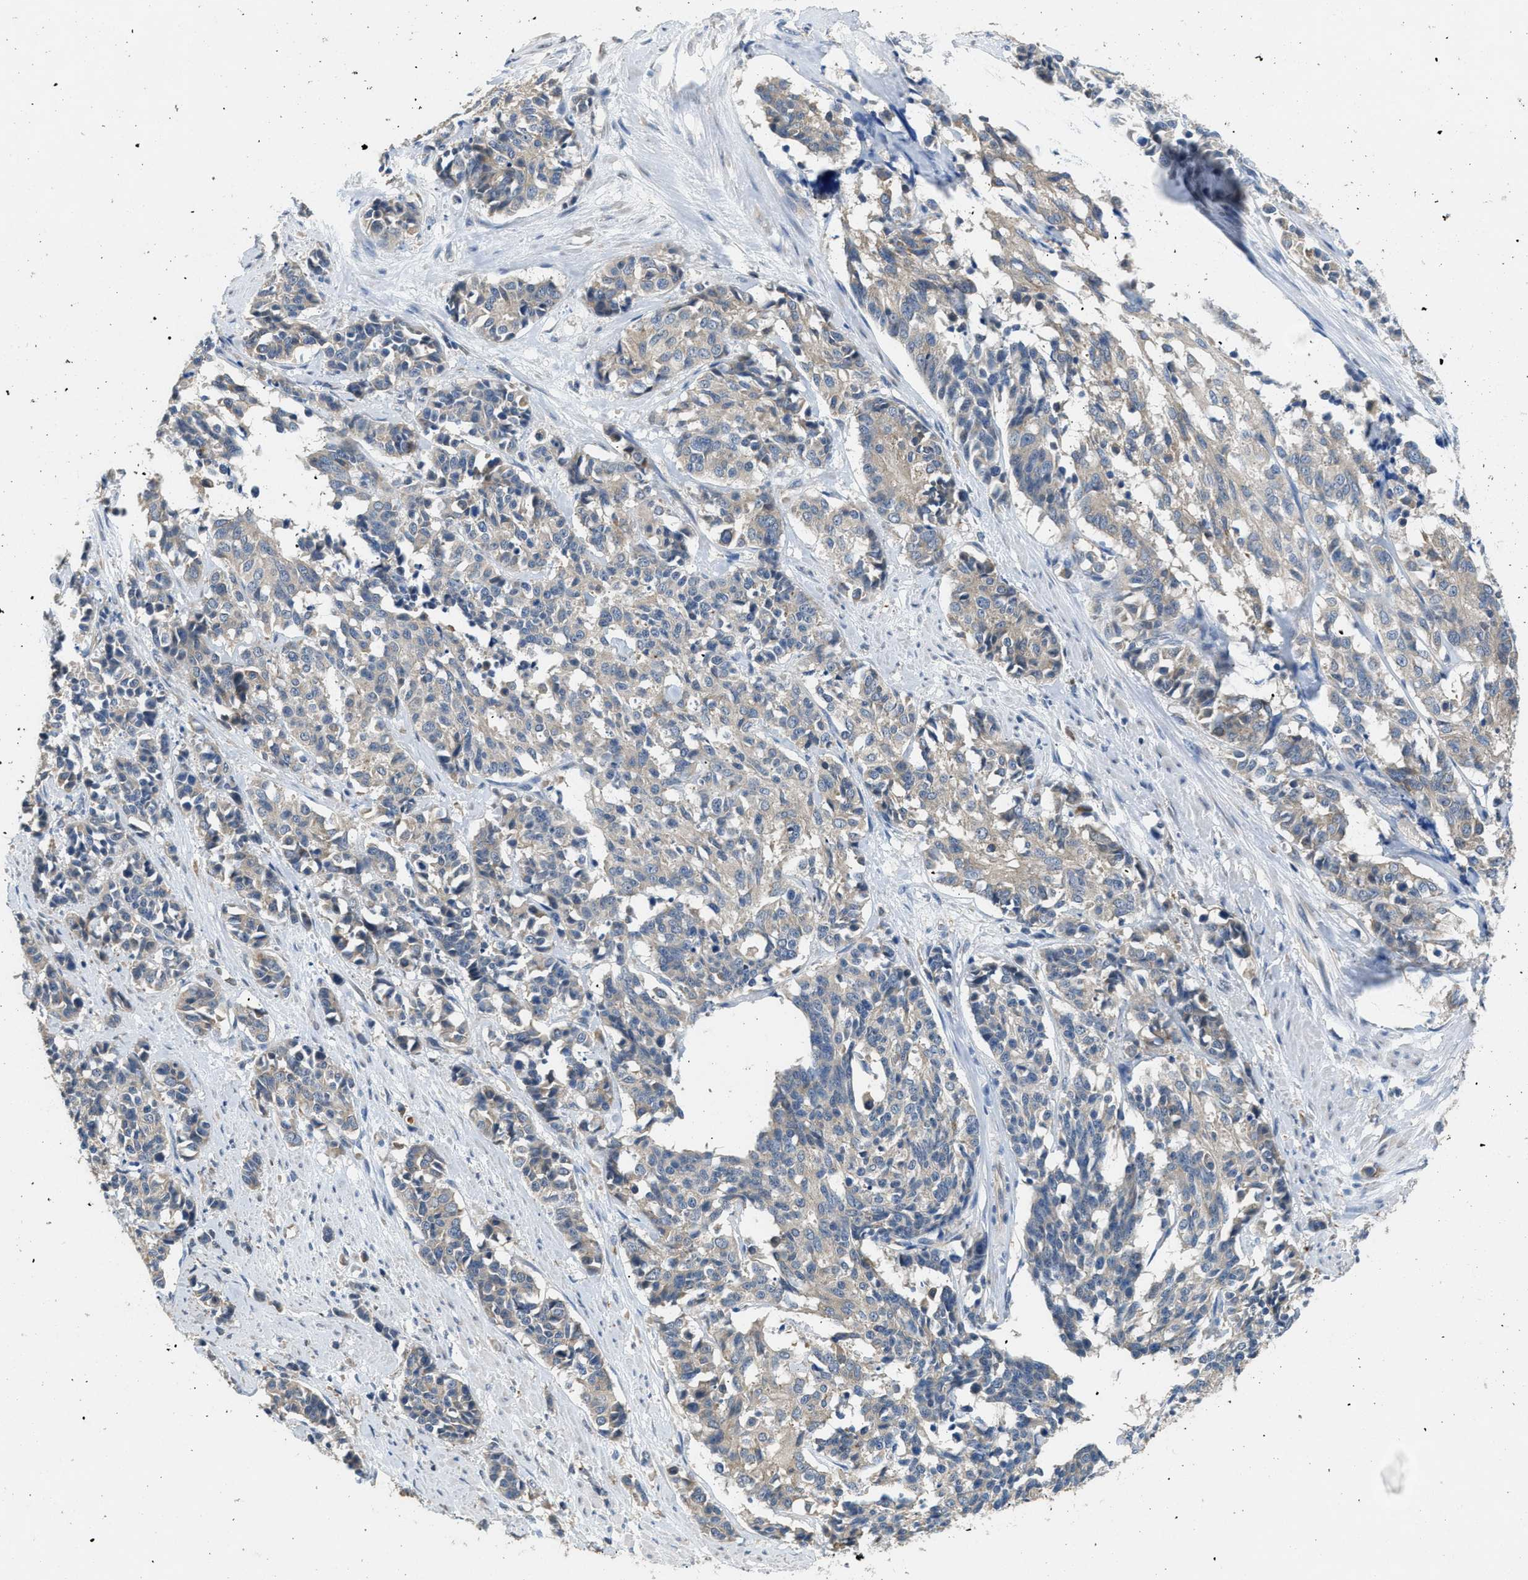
{"staining": {"intensity": "weak", "quantity": ">75%", "location": "cytoplasmic/membranous"}, "tissue": "cervical cancer", "cell_type": "Tumor cells", "image_type": "cancer", "snomed": [{"axis": "morphology", "description": "Squamous cell carcinoma, NOS"}, {"axis": "topography", "description": "Cervix"}], "caption": "Squamous cell carcinoma (cervical) was stained to show a protein in brown. There is low levels of weak cytoplasmic/membranous expression in about >75% of tumor cells.", "gene": "DGKE", "patient": {"sex": "female", "age": 35}}